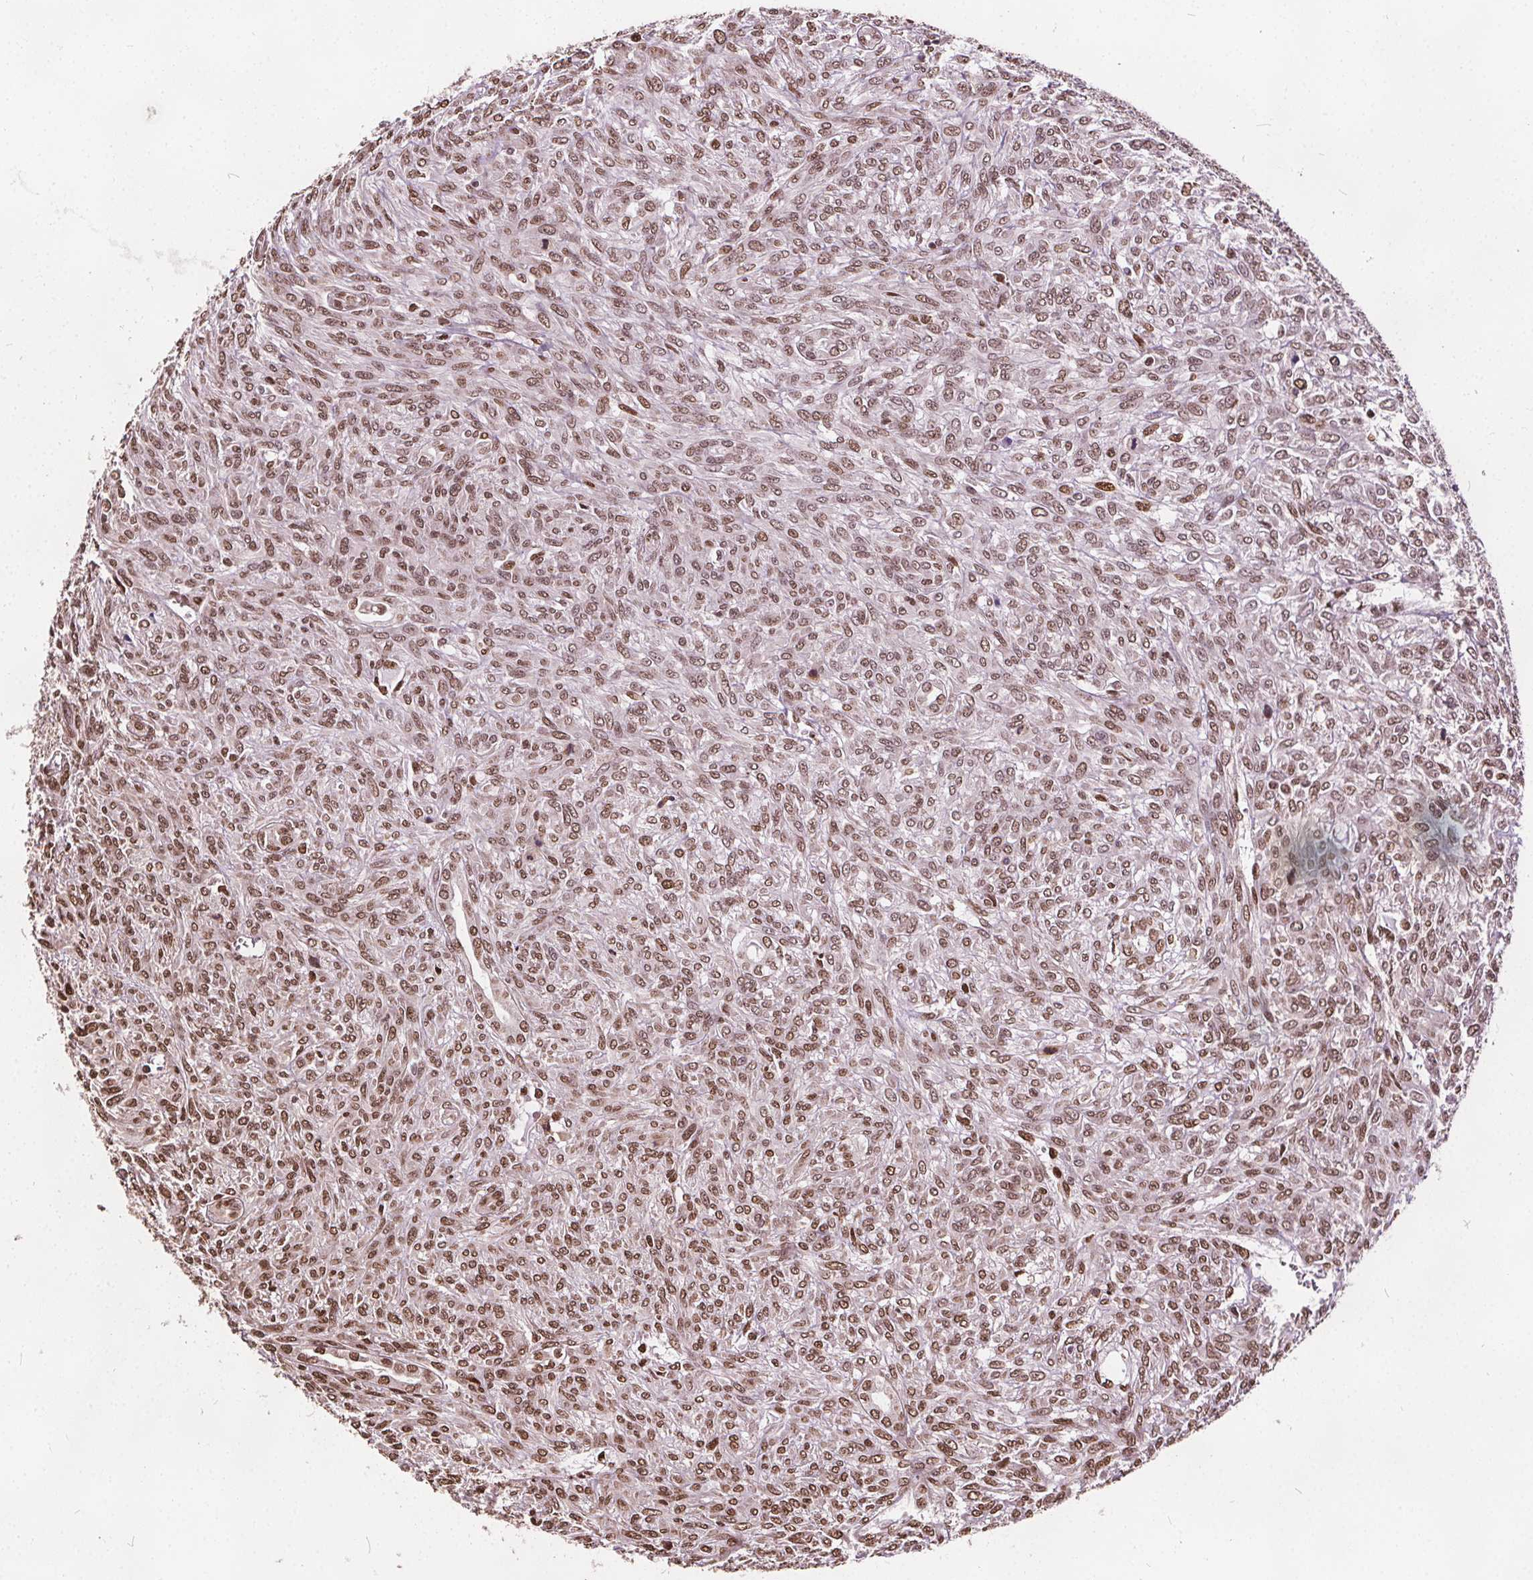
{"staining": {"intensity": "moderate", "quantity": ">75%", "location": "nuclear"}, "tissue": "renal cancer", "cell_type": "Tumor cells", "image_type": "cancer", "snomed": [{"axis": "morphology", "description": "Adenocarcinoma, NOS"}, {"axis": "topography", "description": "Kidney"}], "caption": "This photomicrograph exhibits immunohistochemistry (IHC) staining of human renal cancer, with medium moderate nuclear staining in approximately >75% of tumor cells.", "gene": "ISLR2", "patient": {"sex": "male", "age": 58}}